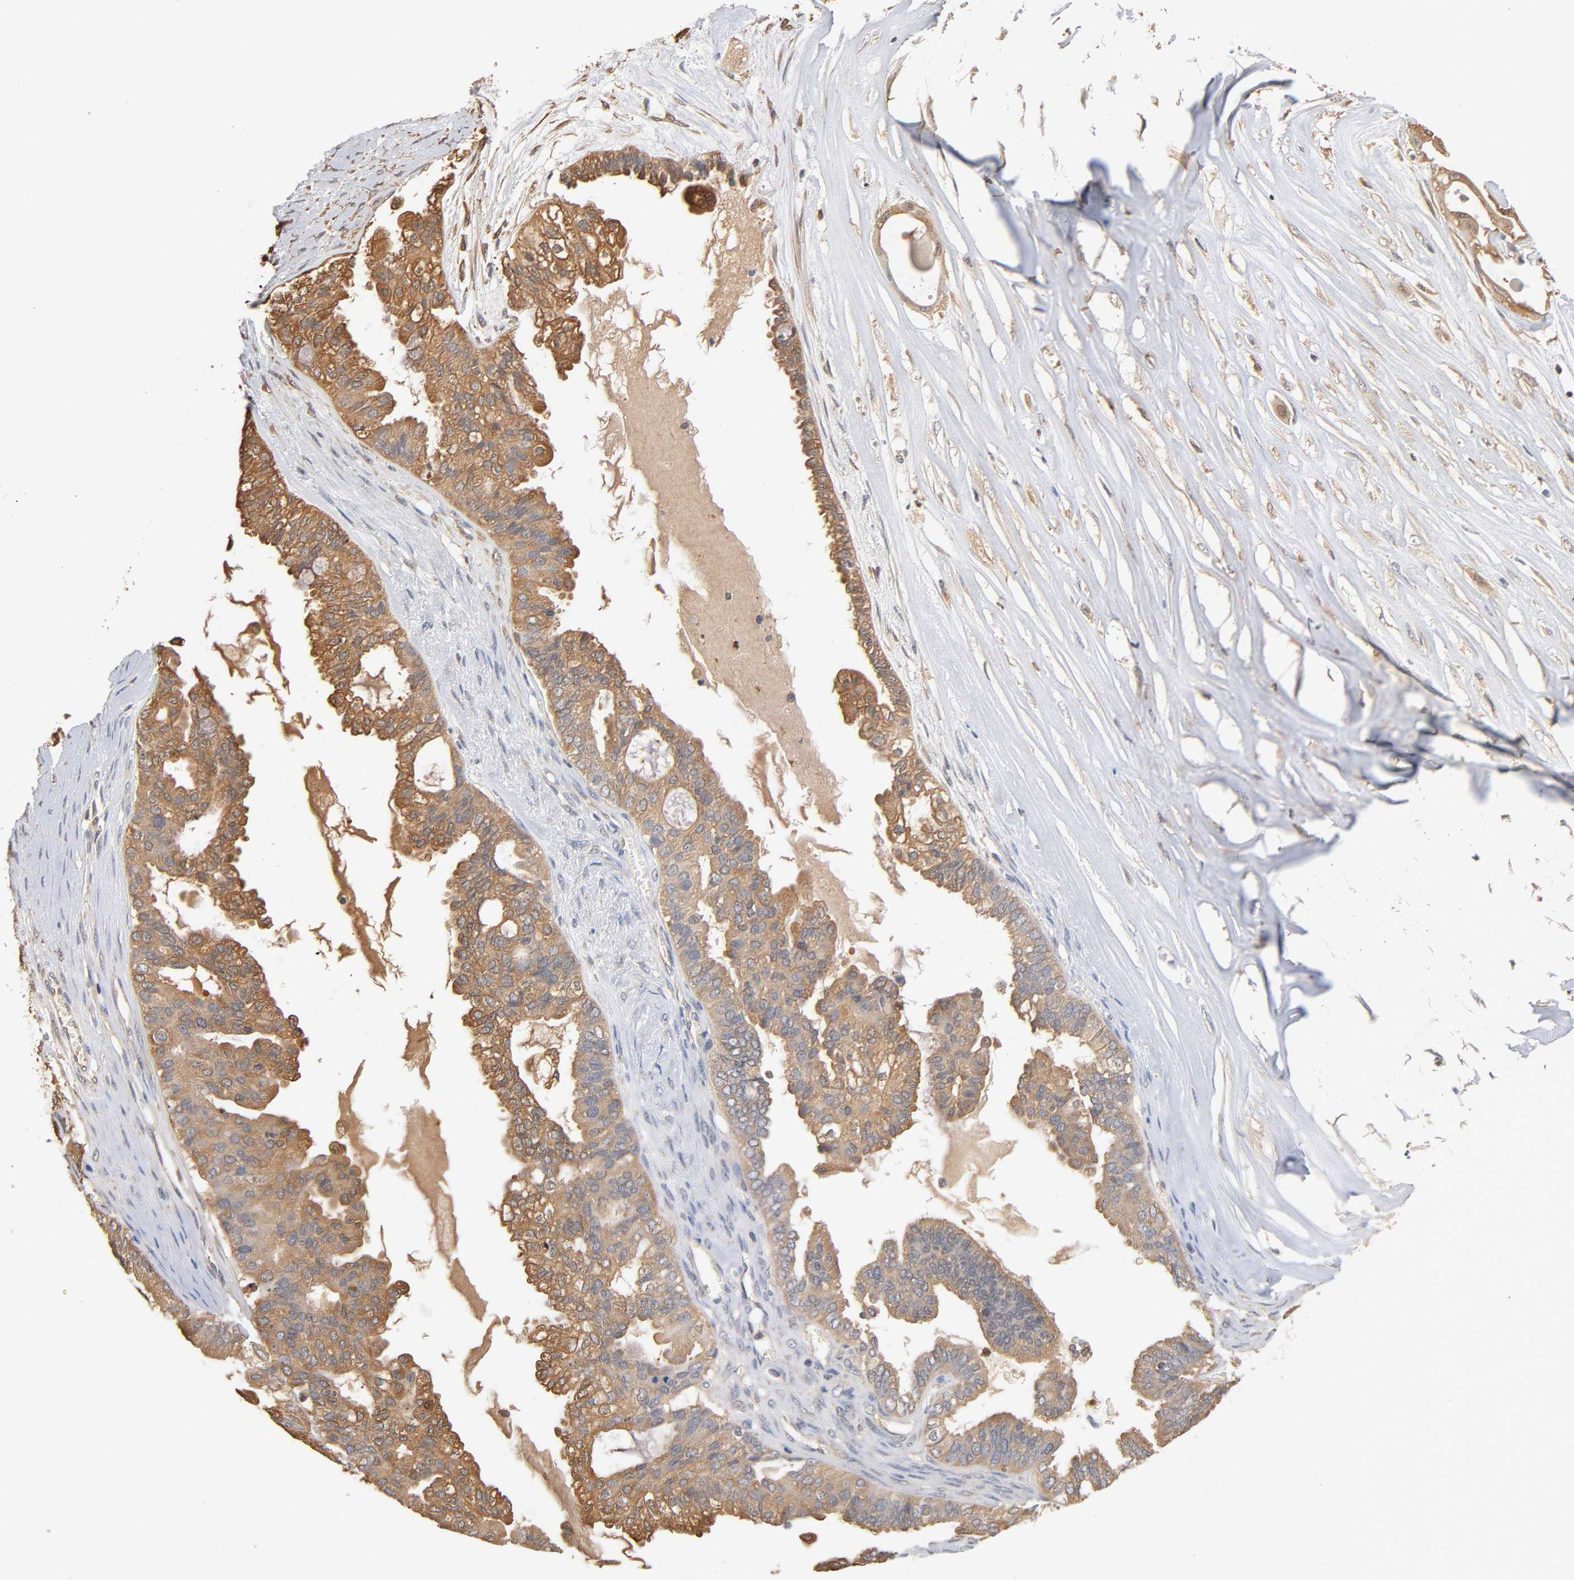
{"staining": {"intensity": "moderate", "quantity": ">75%", "location": "cytoplasmic/membranous"}, "tissue": "ovarian cancer", "cell_type": "Tumor cells", "image_type": "cancer", "snomed": [{"axis": "morphology", "description": "Carcinoma, NOS"}, {"axis": "morphology", "description": "Carcinoma, endometroid"}, {"axis": "topography", "description": "Ovary"}], "caption": "Ovarian cancer stained for a protein demonstrates moderate cytoplasmic/membranous positivity in tumor cells.", "gene": "ALDOA", "patient": {"sex": "female", "age": 50}}